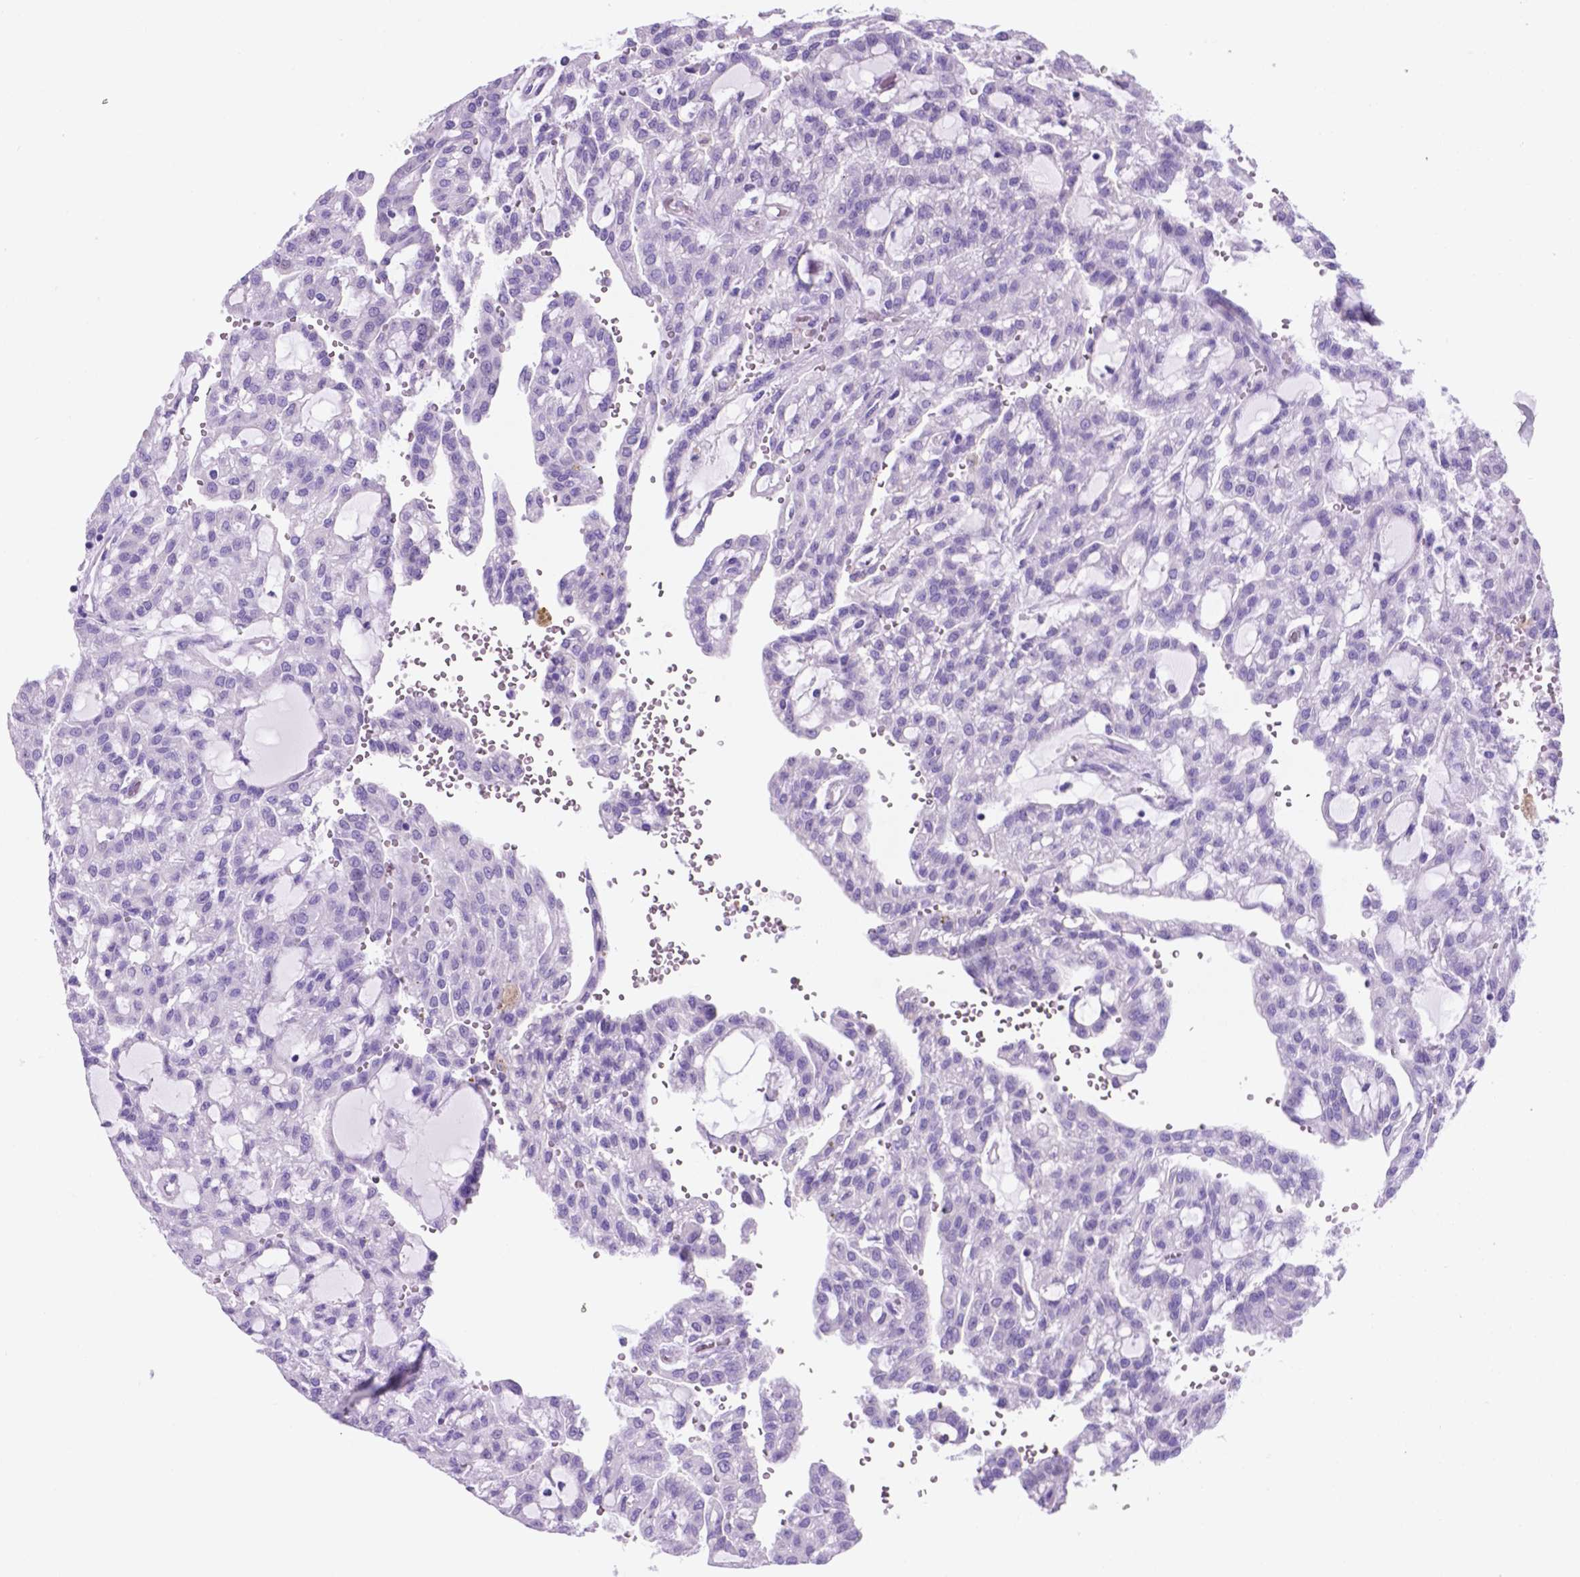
{"staining": {"intensity": "negative", "quantity": "none", "location": "none"}, "tissue": "renal cancer", "cell_type": "Tumor cells", "image_type": "cancer", "snomed": [{"axis": "morphology", "description": "Adenocarcinoma, NOS"}, {"axis": "topography", "description": "Kidney"}], "caption": "A histopathology image of human adenocarcinoma (renal) is negative for staining in tumor cells. (Stains: DAB (3,3'-diaminobenzidine) immunohistochemistry (IHC) with hematoxylin counter stain, Microscopy: brightfield microscopy at high magnification).", "gene": "TMEM210", "patient": {"sex": "male", "age": 63}}